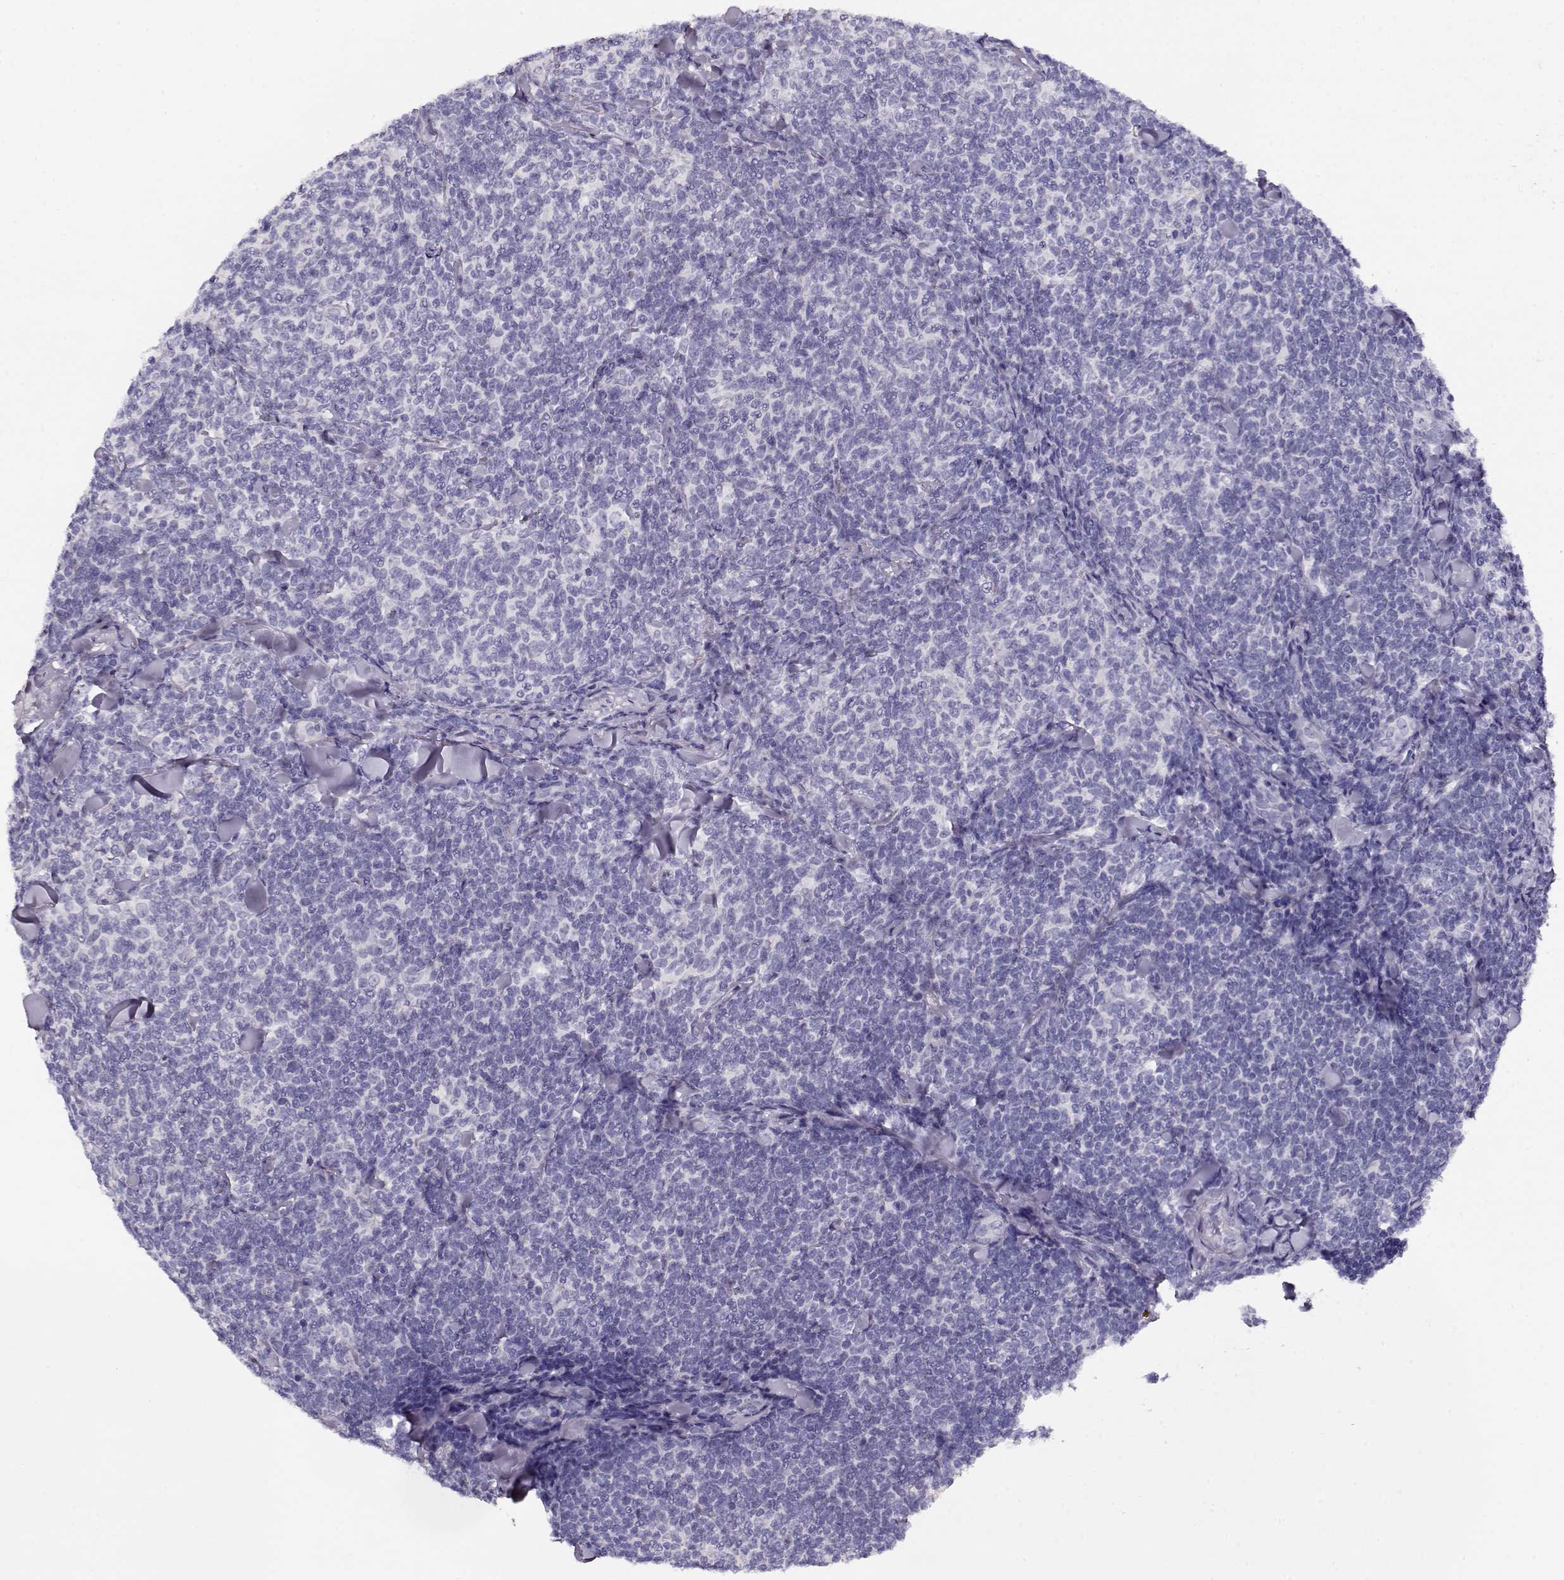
{"staining": {"intensity": "negative", "quantity": "none", "location": "none"}, "tissue": "lymphoma", "cell_type": "Tumor cells", "image_type": "cancer", "snomed": [{"axis": "morphology", "description": "Malignant lymphoma, non-Hodgkin's type, Low grade"}, {"axis": "topography", "description": "Lymph node"}], "caption": "Immunohistochemistry histopathology image of neoplastic tissue: malignant lymphoma, non-Hodgkin's type (low-grade) stained with DAB (3,3'-diaminobenzidine) reveals no significant protein expression in tumor cells. Brightfield microscopy of IHC stained with DAB (3,3'-diaminobenzidine) (brown) and hematoxylin (blue), captured at high magnification.", "gene": "ACTN2", "patient": {"sex": "female", "age": 56}}